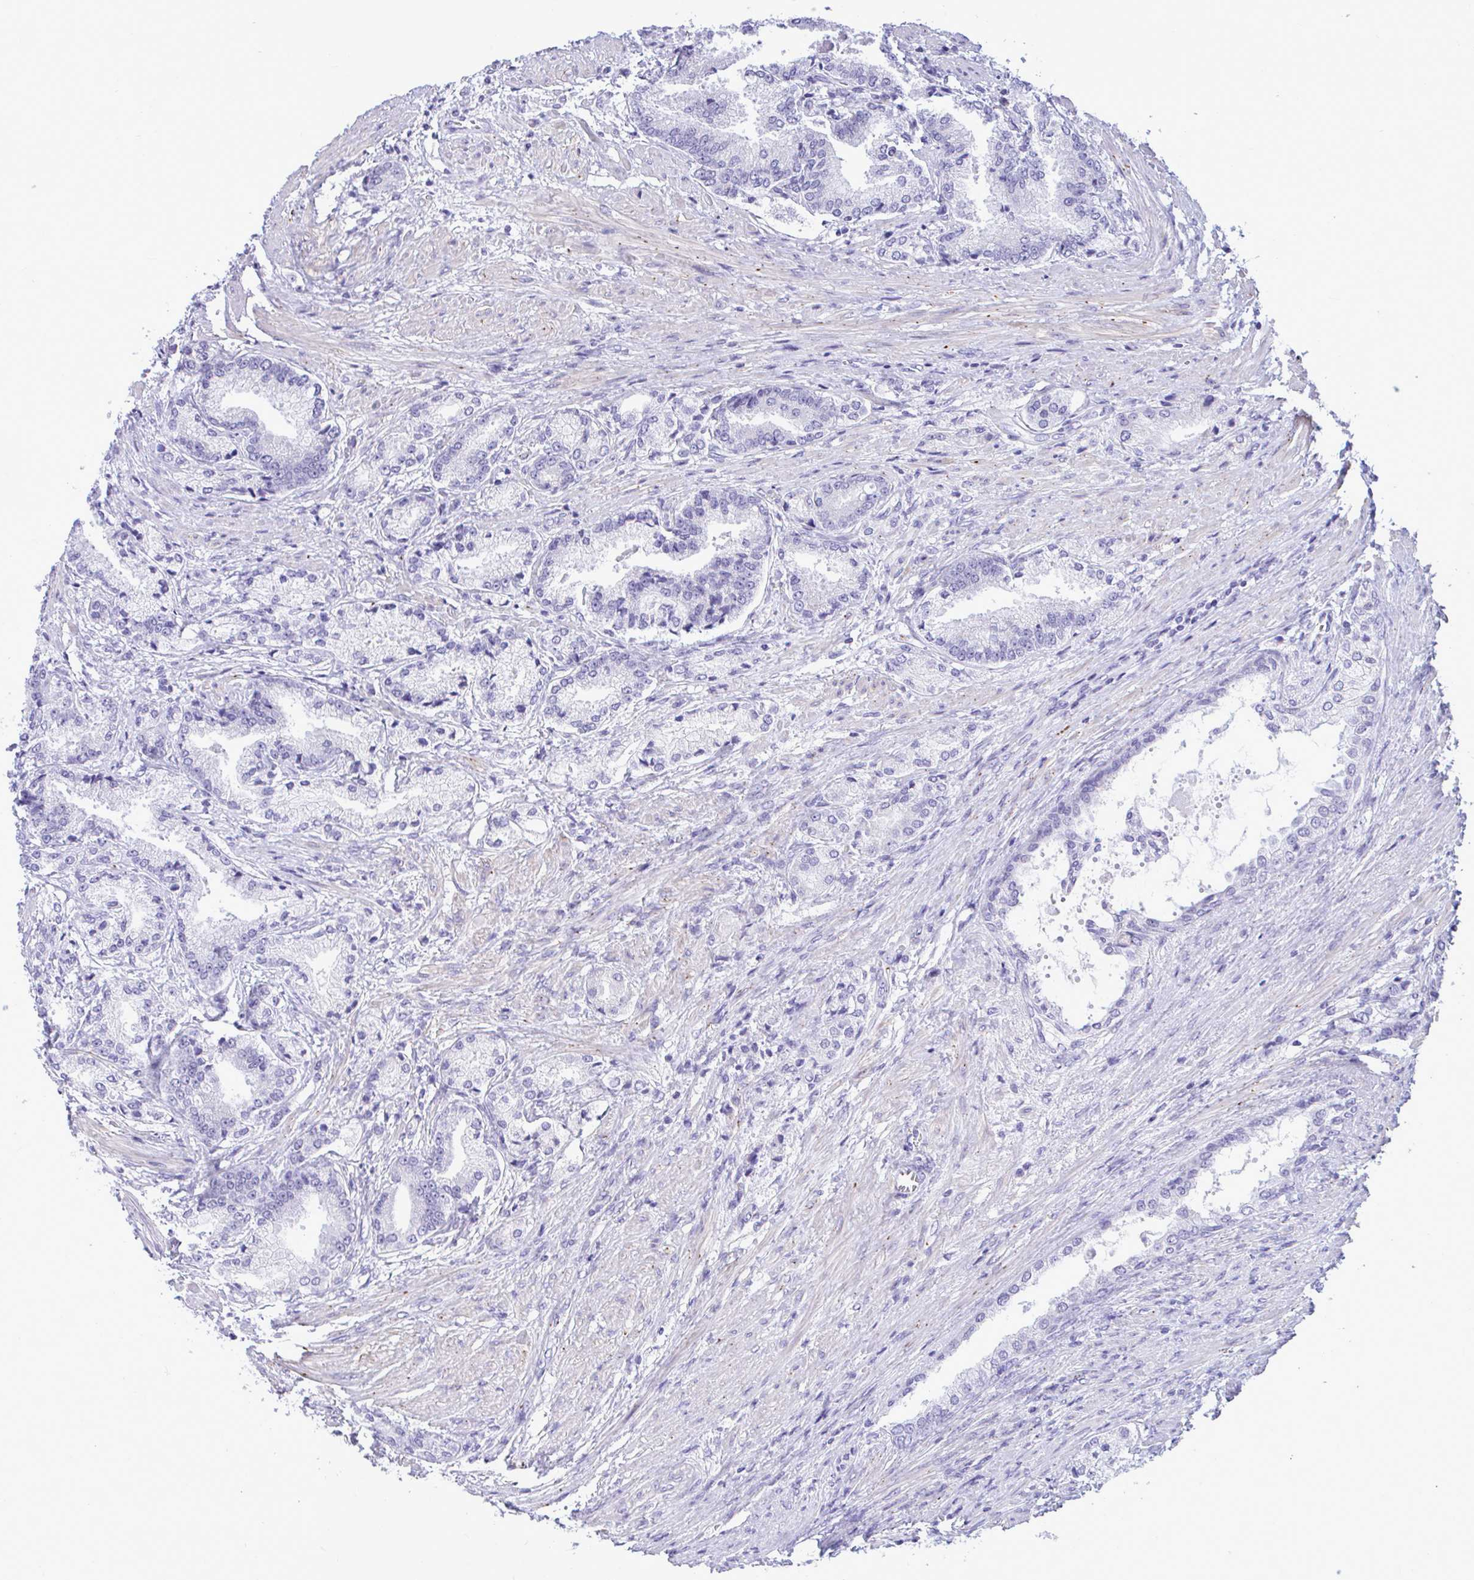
{"staining": {"intensity": "negative", "quantity": "none", "location": "none"}, "tissue": "prostate cancer", "cell_type": "Tumor cells", "image_type": "cancer", "snomed": [{"axis": "morphology", "description": "Adenocarcinoma, High grade"}, {"axis": "topography", "description": "Prostate and seminal vesicle, NOS"}], "caption": "A high-resolution histopathology image shows IHC staining of prostate high-grade adenocarcinoma, which shows no significant staining in tumor cells.", "gene": "SLC25A51", "patient": {"sex": "male", "age": 61}}